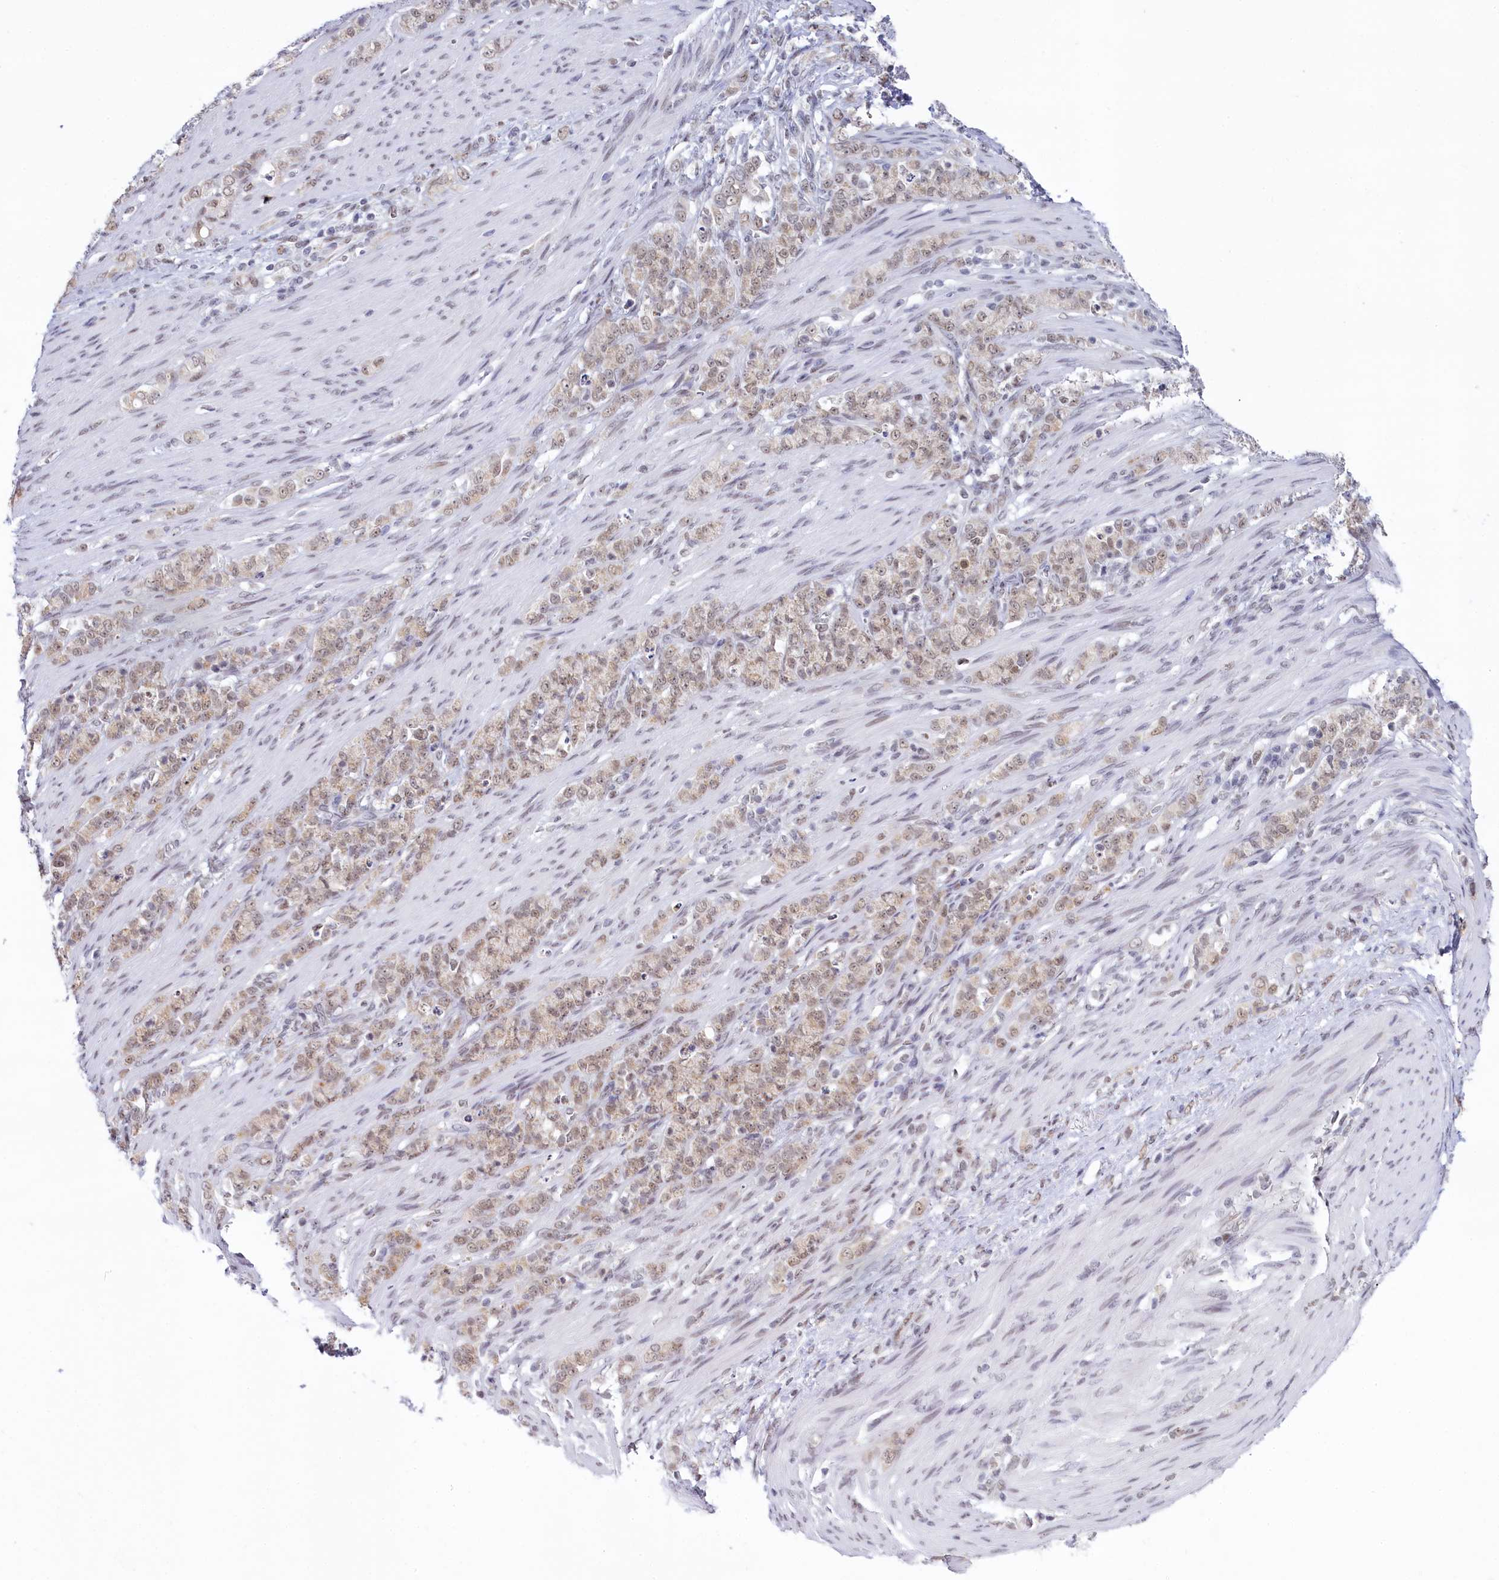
{"staining": {"intensity": "weak", "quantity": ">75%", "location": "nuclear"}, "tissue": "stomach cancer", "cell_type": "Tumor cells", "image_type": "cancer", "snomed": [{"axis": "morphology", "description": "Adenocarcinoma, NOS"}, {"axis": "topography", "description": "Stomach"}], "caption": "This image displays immunohistochemistry staining of stomach cancer, with low weak nuclear expression in approximately >75% of tumor cells.", "gene": "PPHLN1", "patient": {"sex": "female", "age": 79}}